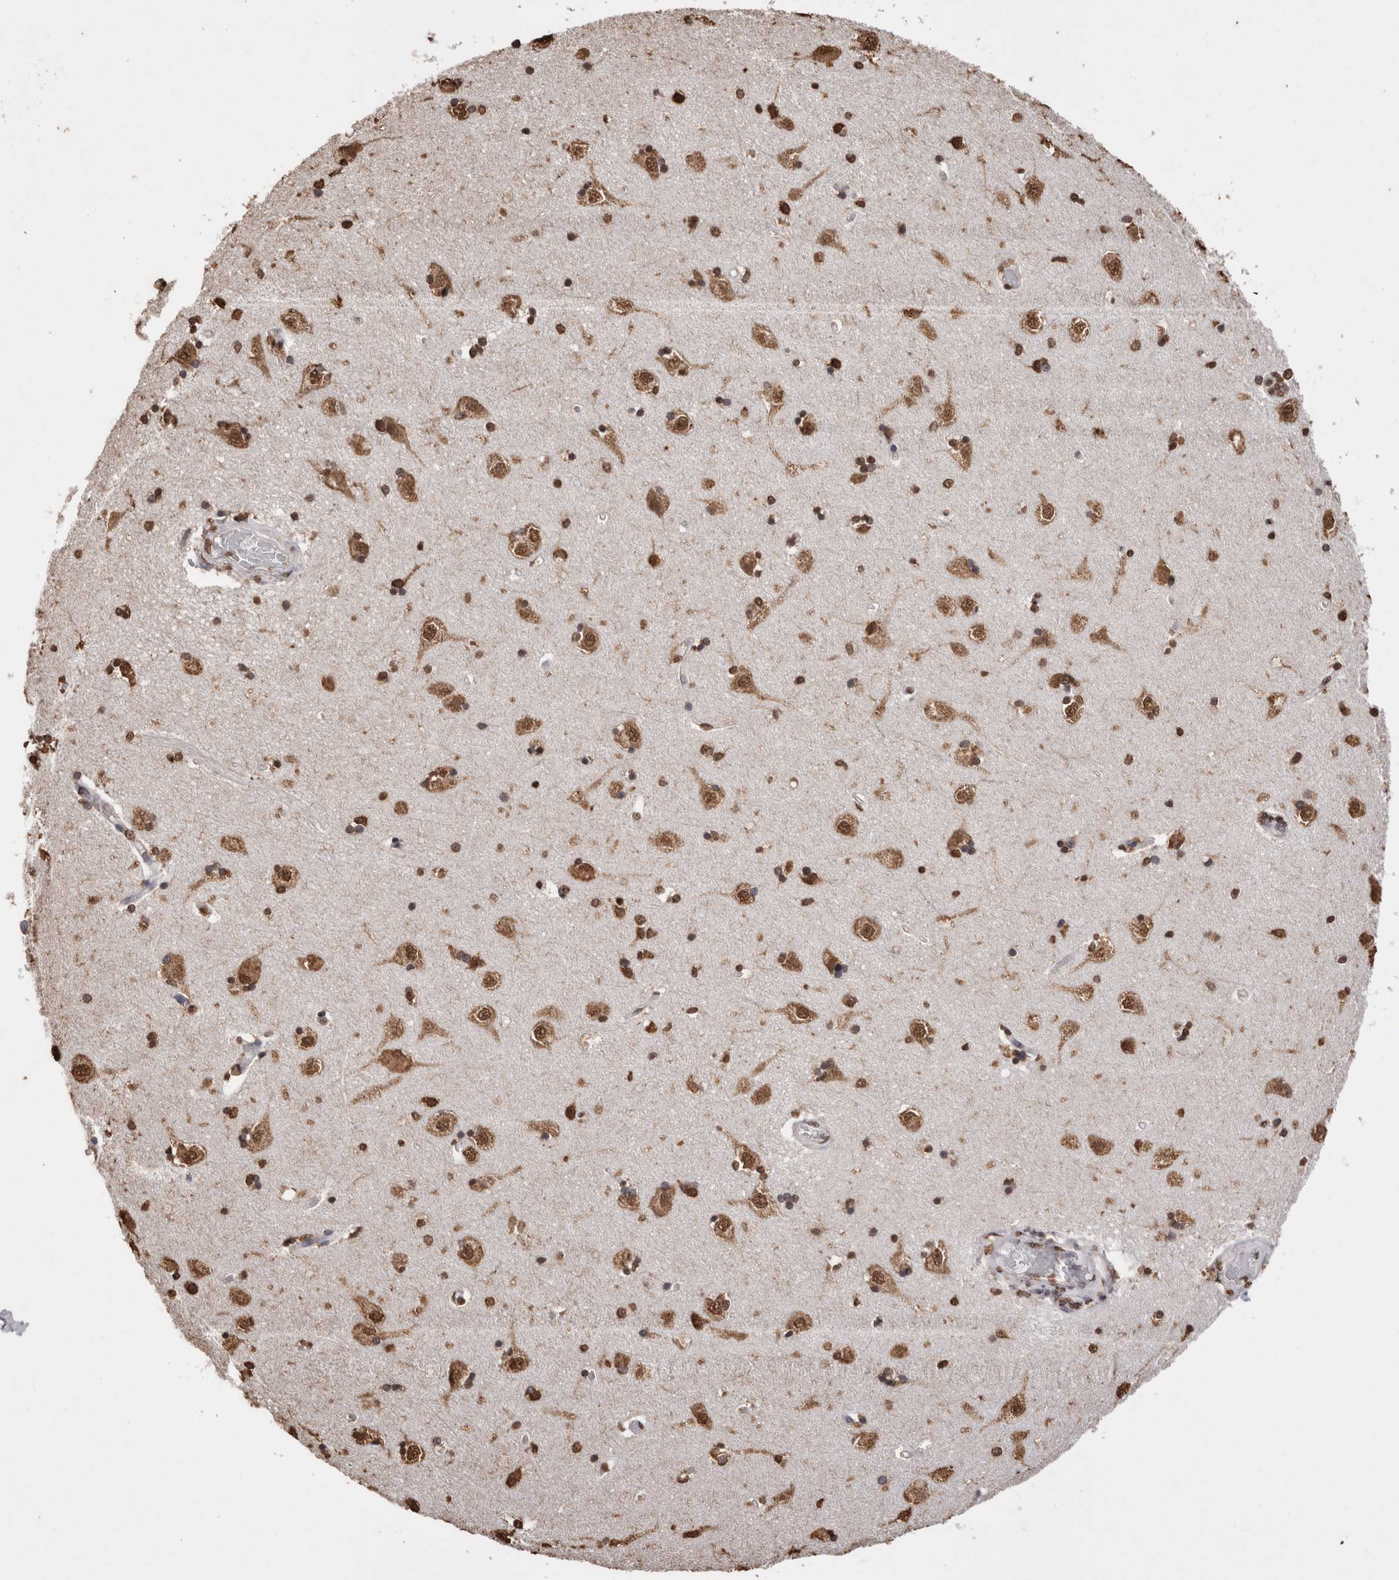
{"staining": {"intensity": "strong", "quantity": ">75%", "location": "nuclear"}, "tissue": "hippocampus", "cell_type": "Glial cells", "image_type": "normal", "snomed": [{"axis": "morphology", "description": "Normal tissue, NOS"}, {"axis": "topography", "description": "Hippocampus"}], "caption": "Approximately >75% of glial cells in benign human hippocampus demonstrate strong nuclear protein expression as visualized by brown immunohistochemical staining.", "gene": "NTHL1", "patient": {"sex": "male", "age": 45}}